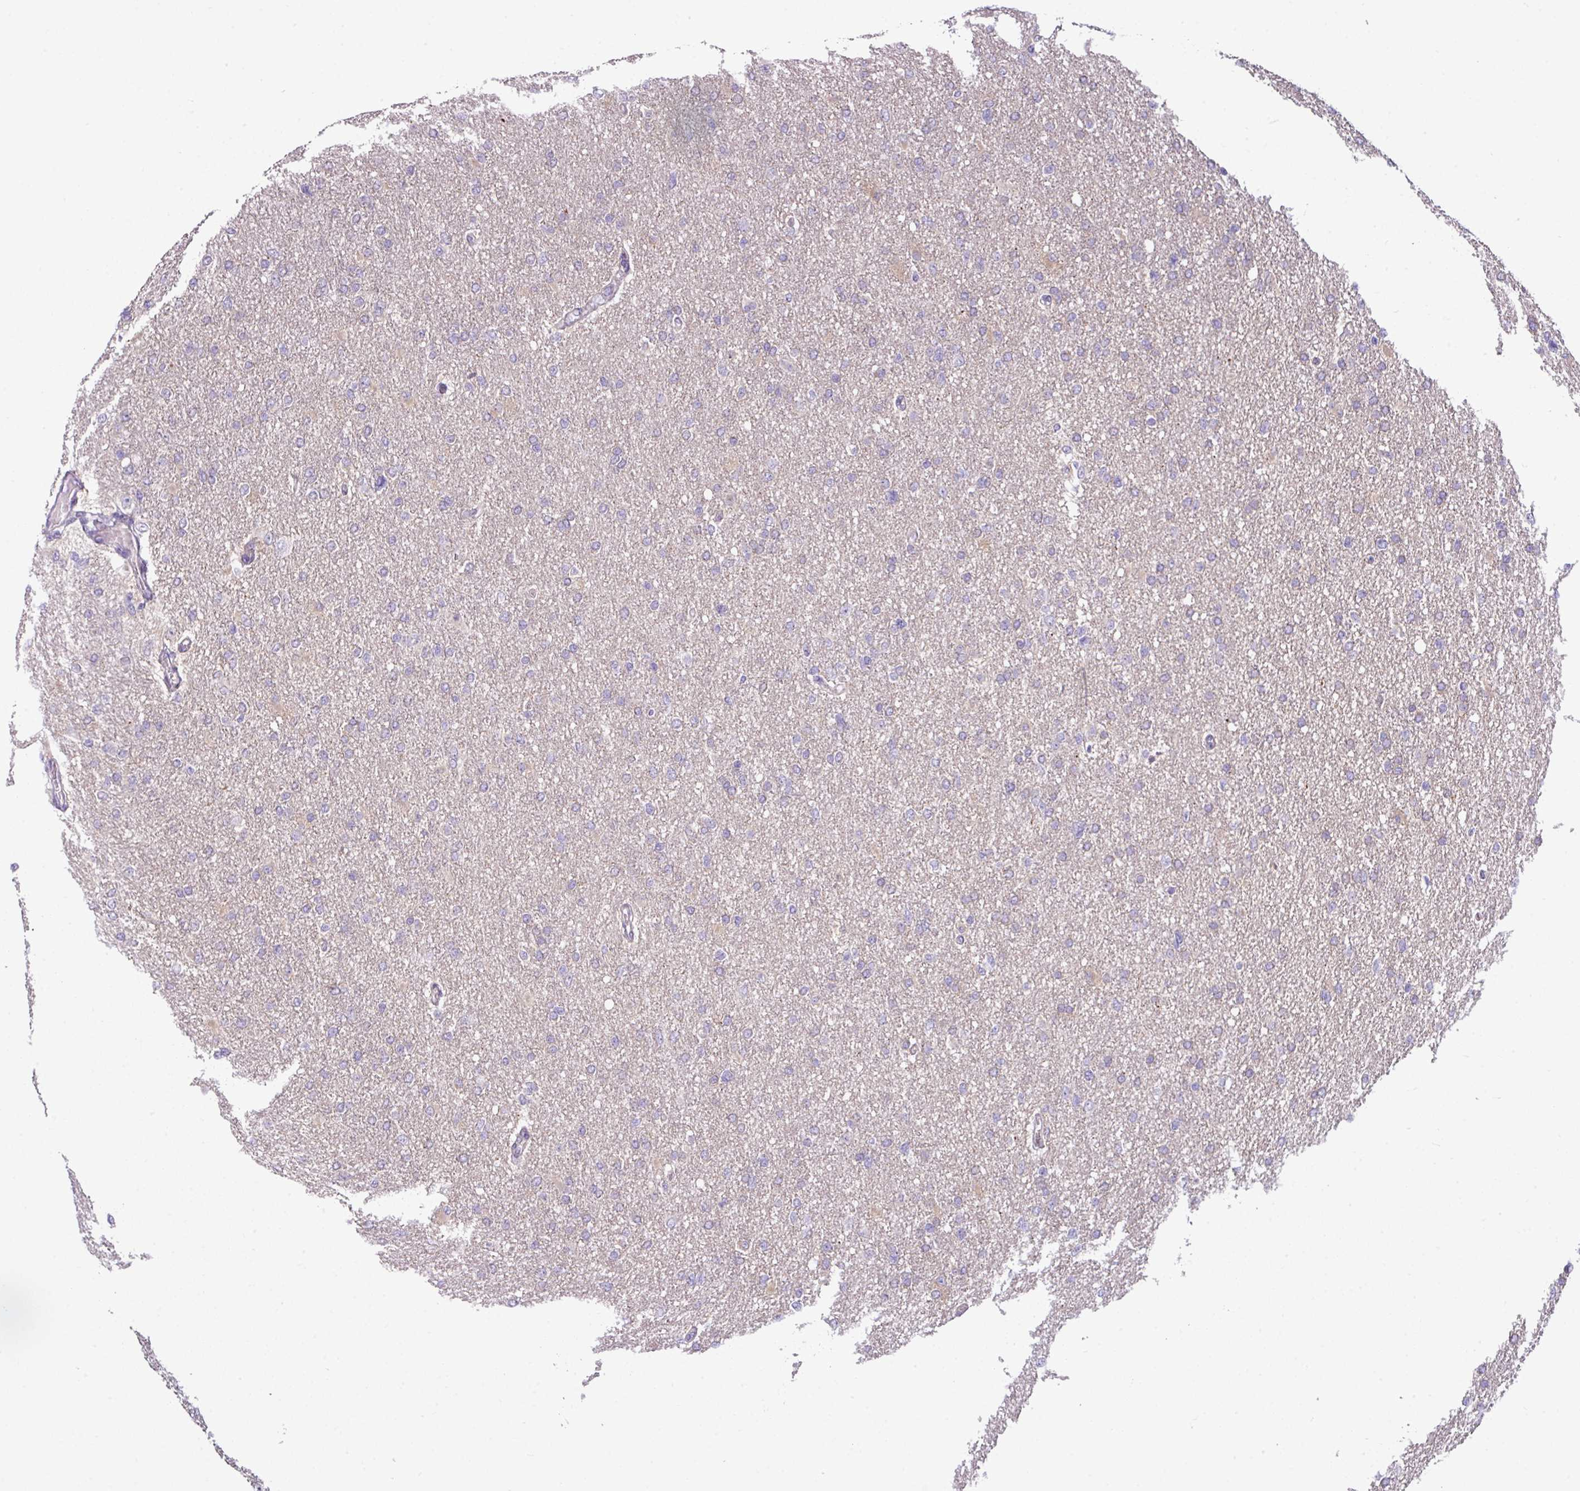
{"staining": {"intensity": "negative", "quantity": "none", "location": "none"}, "tissue": "glioma", "cell_type": "Tumor cells", "image_type": "cancer", "snomed": [{"axis": "morphology", "description": "Glioma, malignant, High grade"}, {"axis": "topography", "description": "Cerebral cortex"}], "caption": "This image is of glioma stained with immunohistochemistry (IHC) to label a protein in brown with the nuclei are counter-stained blue. There is no expression in tumor cells.", "gene": "TMEM178B", "patient": {"sex": "female", "age": 36}}